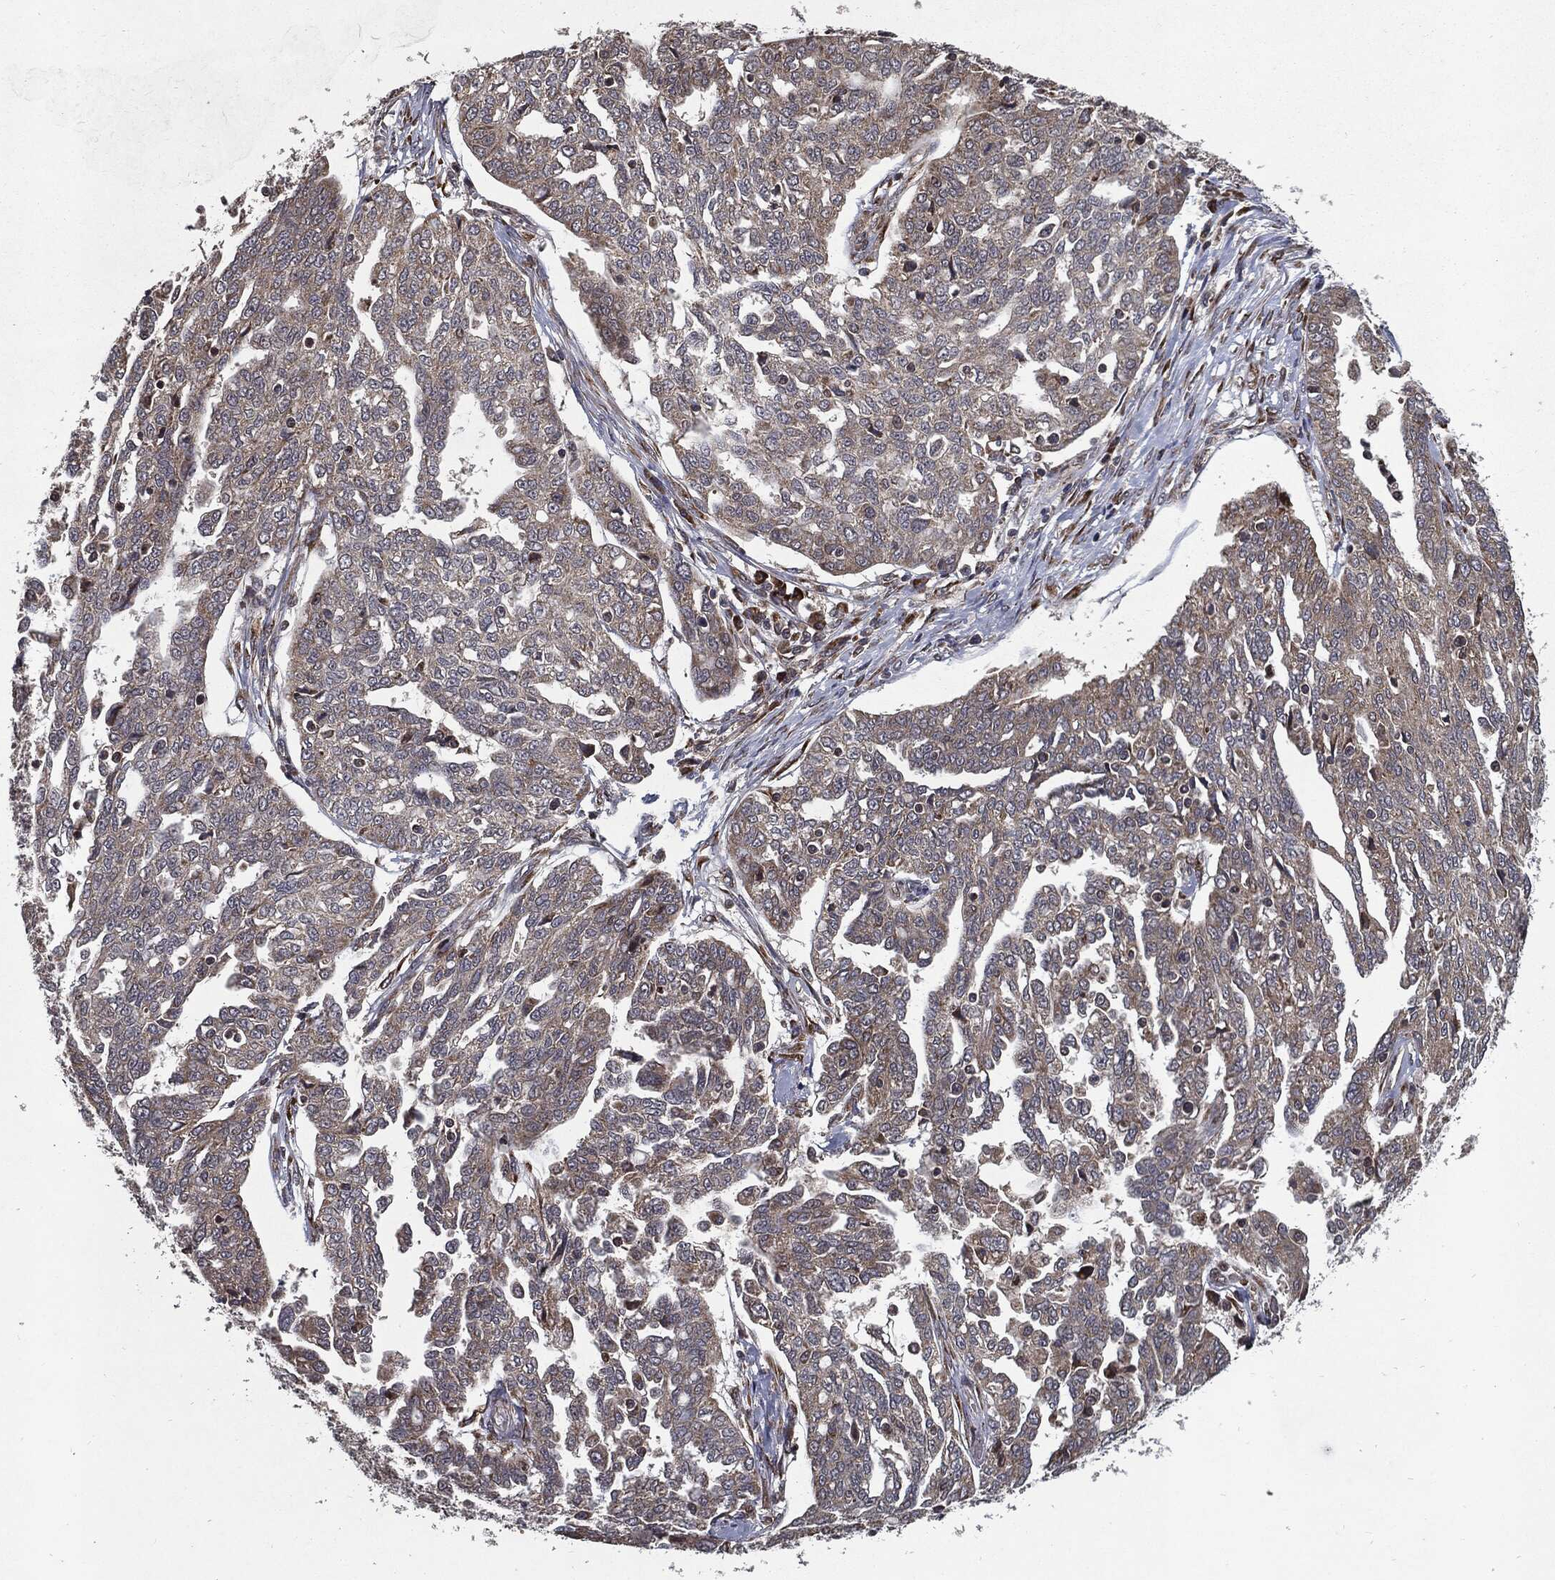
{"staining": {"intensity": "moderate", "quantity": "25%-75%", "location": "cytoplasmic/membranous"}, "tissue": "ovarian cancer", "cell_type": "Tumor cells", "image_type": "cancer", "snomed": [{"axis": "morphology", "description": "Cystadenocarcinoma, serous, NOS"}, {"axis": "topography", "description": "Ovary"}], "caption": "This is a micrograph of immunohistochemistry (IHC) staining of ovarian serous cystadenocarcinoma, which shows moderate expression in the cytoplasmic/membranous of tumor cells.", "gene": "HDAC5", "patient": {"sex": "female", "age": 67}}